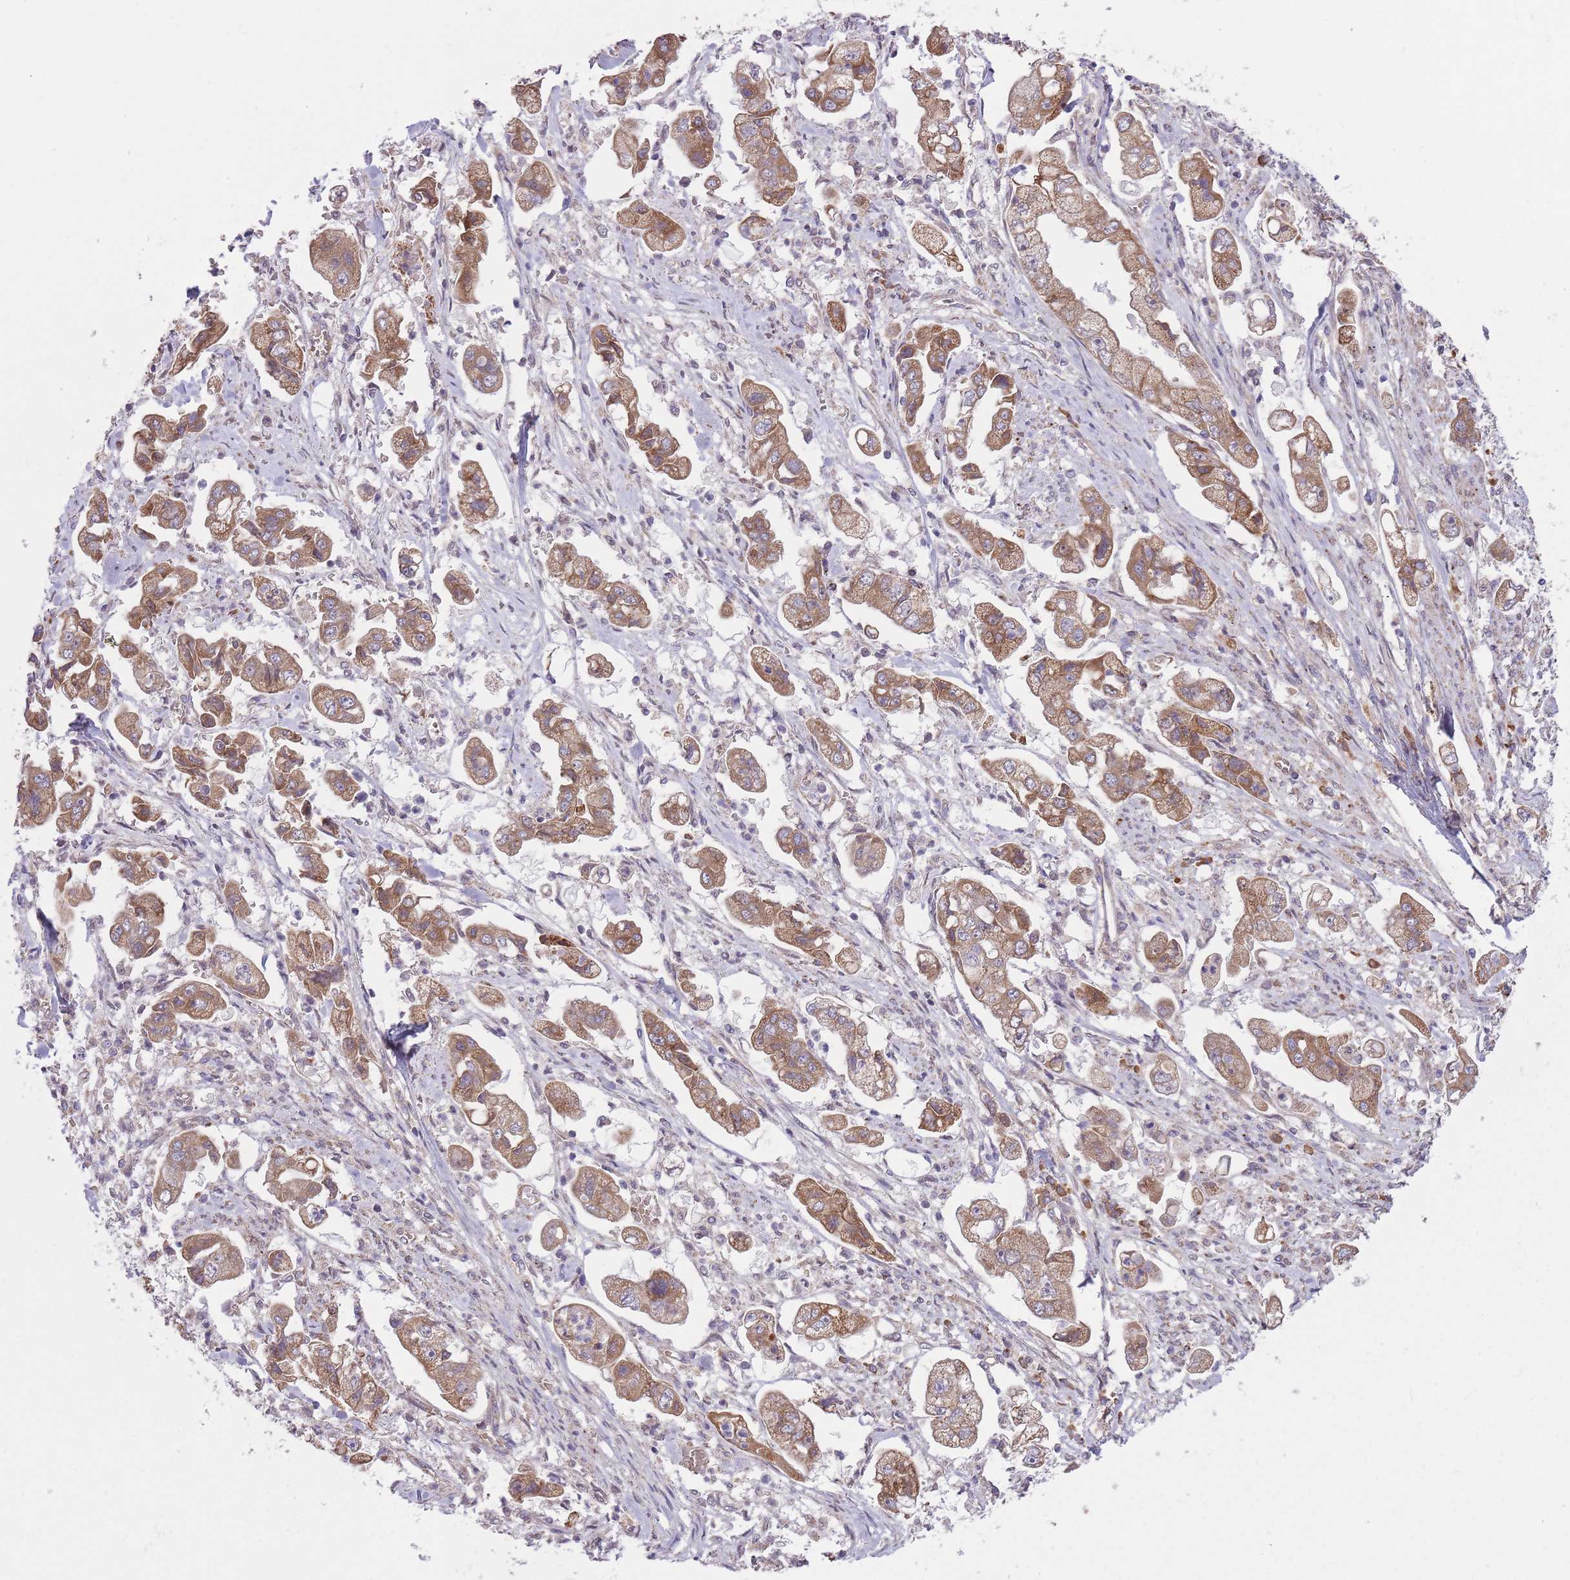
{"staining": {"intensity": "moderate", "quantity": ">75%", "location": "cytoplasmic/membranous"}, "tissue": "stomach cancer", "cell_type": "Tumor cells", "image_type": "cancer", "snomed": [{"axis": "morphology", "description": "Adenocarcinoma, NOS"}, {"axis": "topography", "description": "Stomach"}], "caption": "Stomach cancer was stained to show a protein in brown. There is medium levels of moderate cytoplasmic/membranous expression in approximately >75% of tumor cells.", "gene": "POLR3F", "patient": {"sex": "male", "age": 62}}